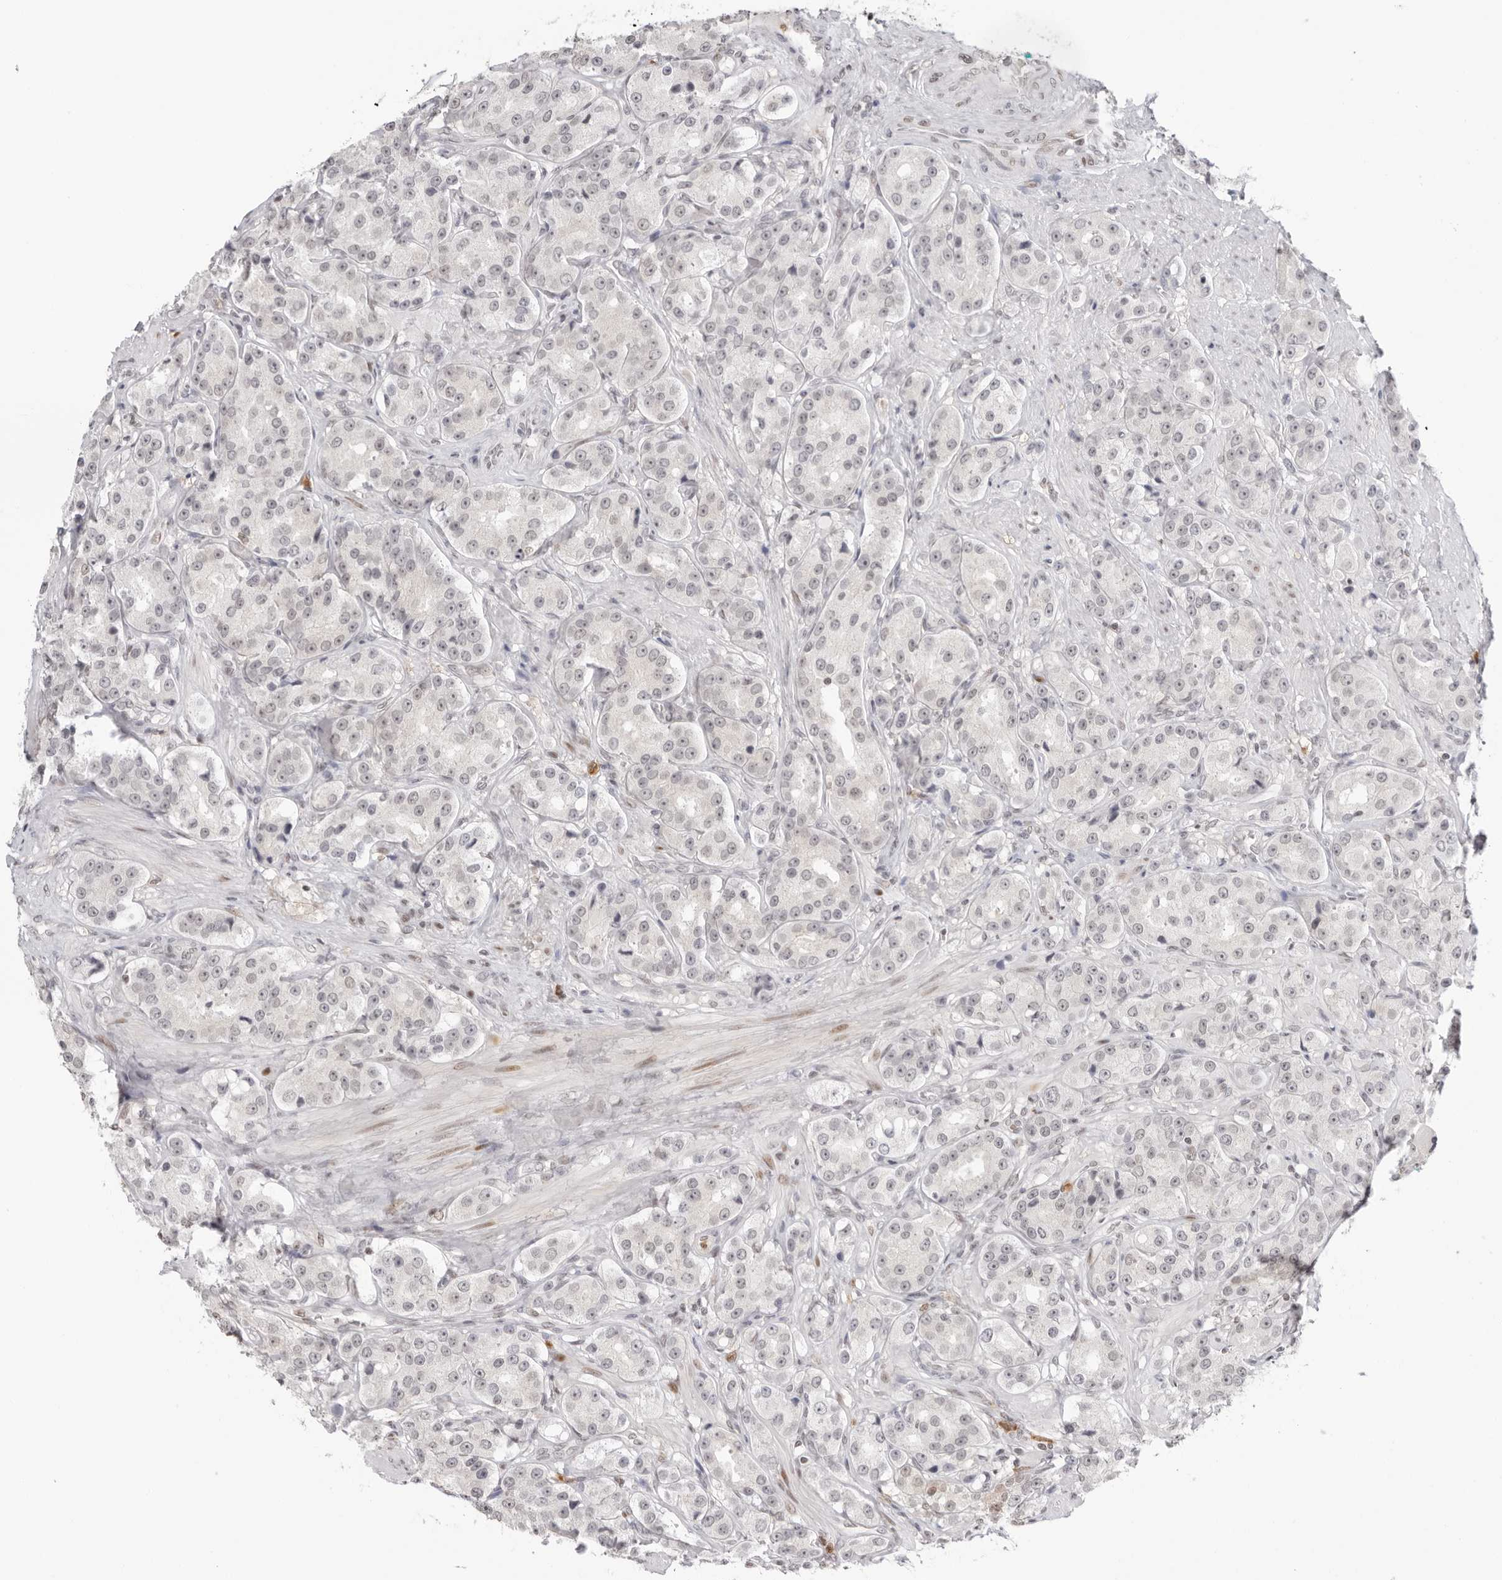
{"staining": {"intensity": "weak", "quantity": "25%-75%", "location": "nuclear"}, "tissue": "prostate cancer", "cell_type": "Tumor cells", "image_type": "cancer", "snomed": [{"axis": "morphology", "description": "Adenocarcinoma, High grade"}, {"axis": "topography", "description": "Prostate"}], "caption": "Human prostate cancer (adenocarcinoma (high-grade)) stained for a protein (brown) exhibits weak nuclear positive positivity in approximately 25%-75% of tumor cells.", "gene": "RNF146", "patient": {"sex": "male", "age": 60}}